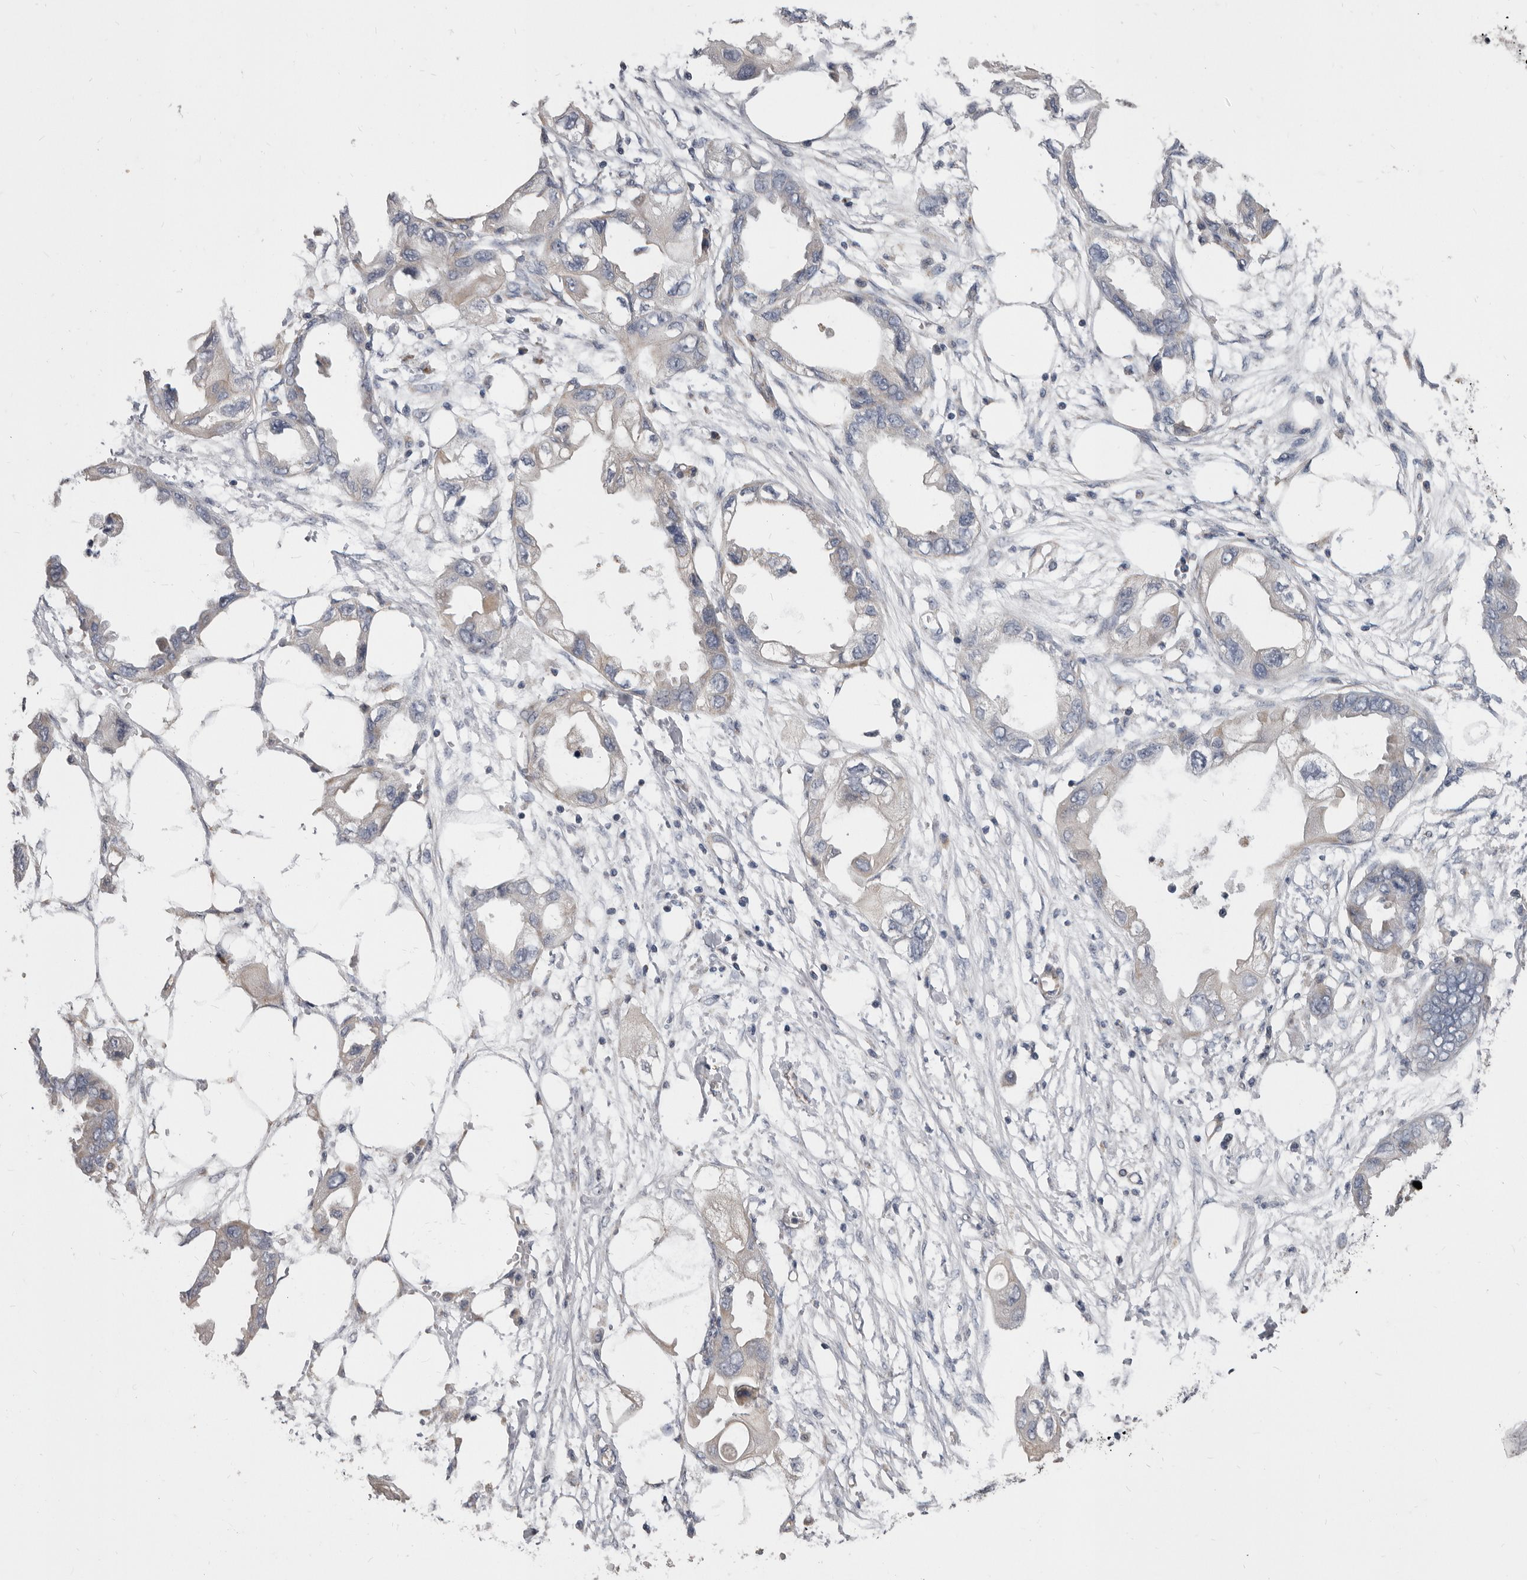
{"staining": {"intensity": "weak", "quantity": "25%-75%", "location": "cytoplasmic/membranous"}, "tissue": "endometrial cancer", "cell_type": "Tumor cells", "image_type": "cancer", "snomed": [{"axis": "morphology", "description": "Adenocarcinoma, NOS"}, {"axis": "morphology", "description": "Adenocarcinoma, metastatic, NOS"}, {"axis": "topography", "description": "Adipose tissue"}, {"axis": "topography", "description": "Endometrium"}], "caption": "This is an image of immunohistochemistry (IHC) staining of endometrial cancer (metastatic adenocarcinoma), which shows weak positivity in the cytoplasmic/membranous of tumor cells.", "gene": "FMO2", "patient": {"sex": "female", "age": 67}}